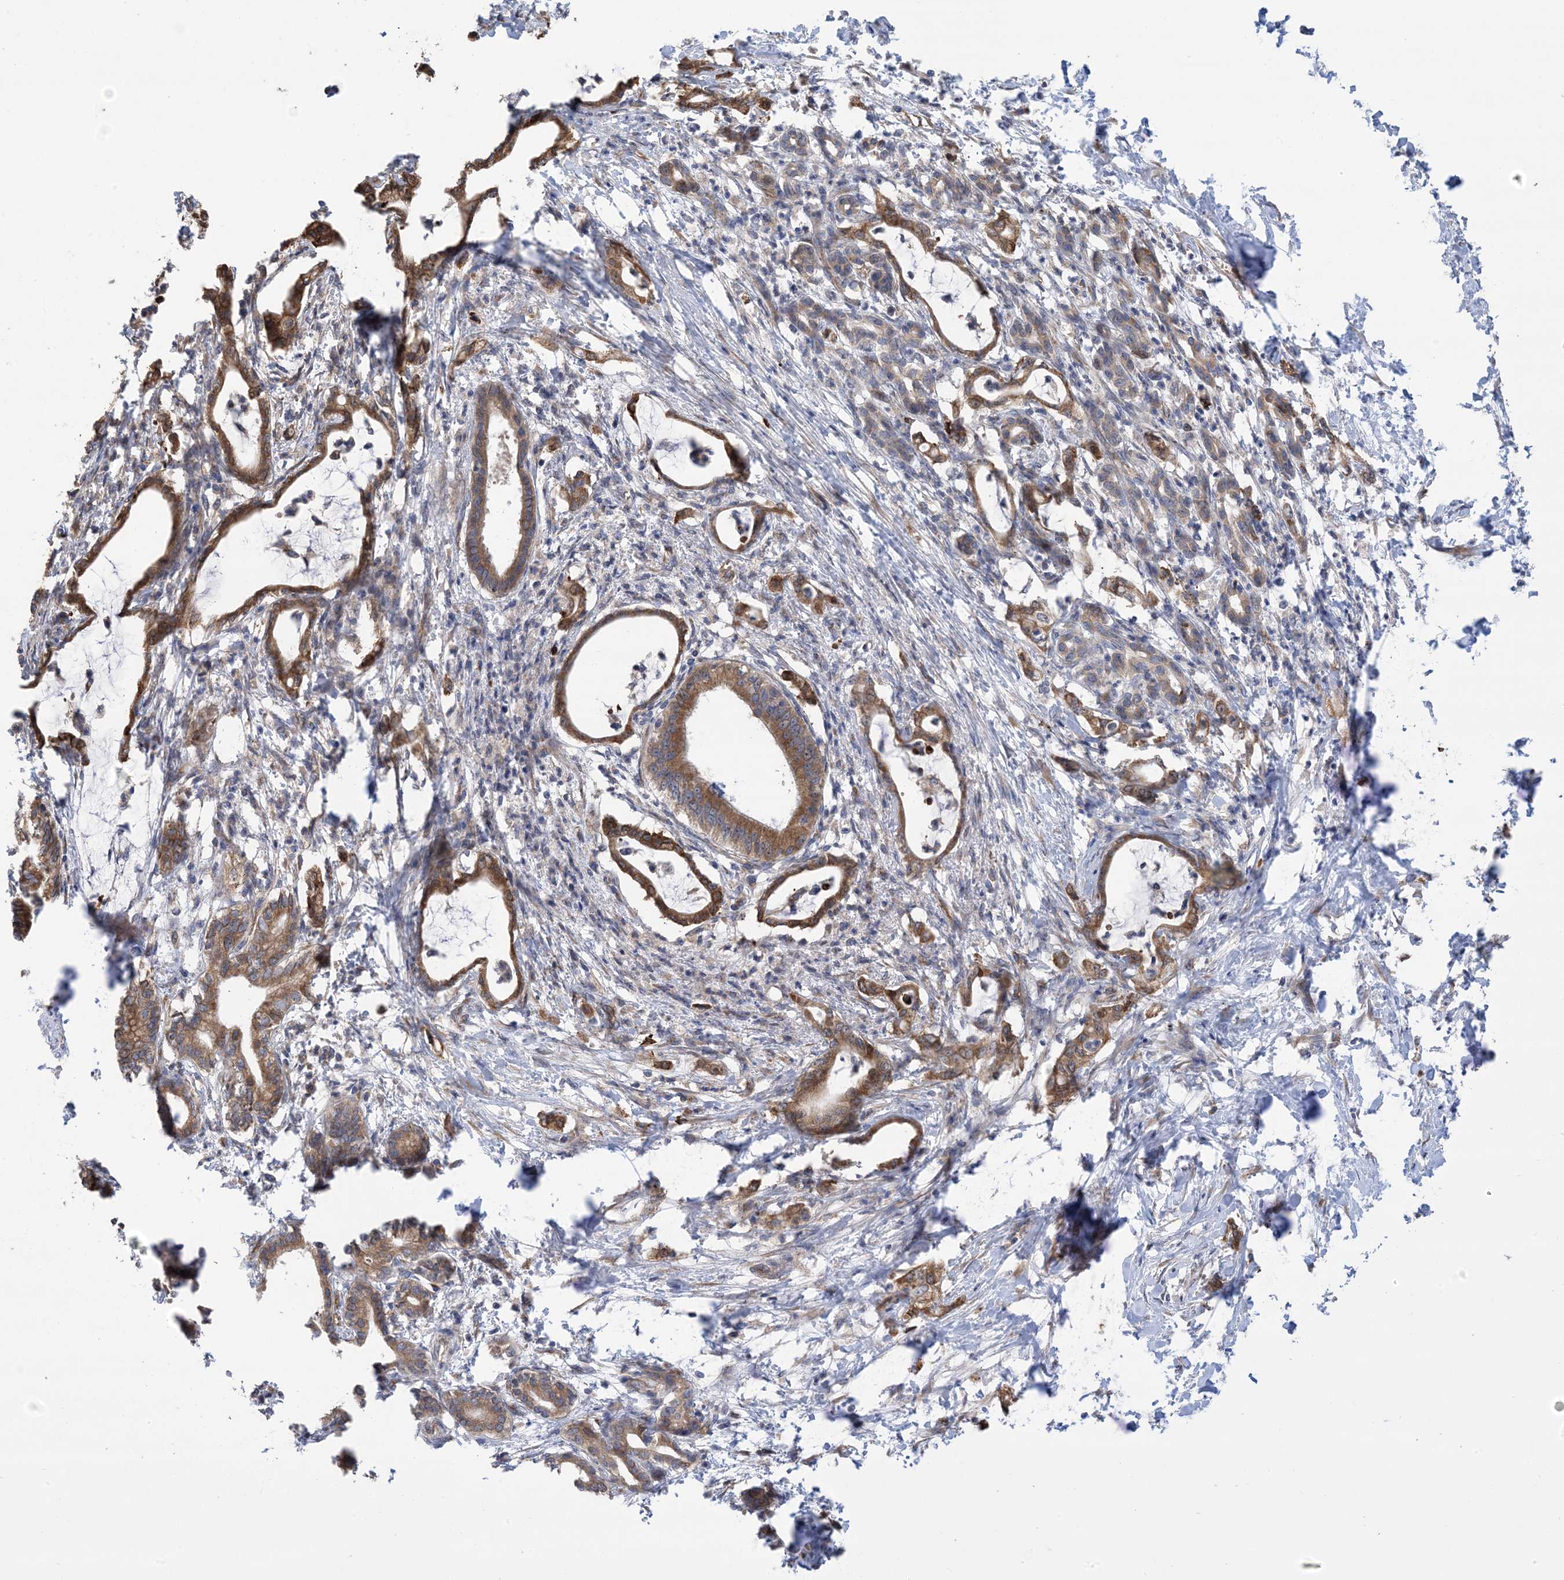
{"staining": {"intensity": "moderate", "quantity": "25%-75%", "location": "cytoplasmic/membranous"}, "tissue": "pancreatic cancer", "cell_type": "Tumor cells", "image_type": "cancer", "snomed": [{"axis": "morphology", "description": "Adenocarcinoma, NOS"}, {"axis": "topography", "description": "Pancreas"}], "caption": "Human pancreatic cancer stained with a protein marker displays moderate staining in tumor cells.", "gene": "CLEC16A", "patient": {"sex": "female", "age": 55}}